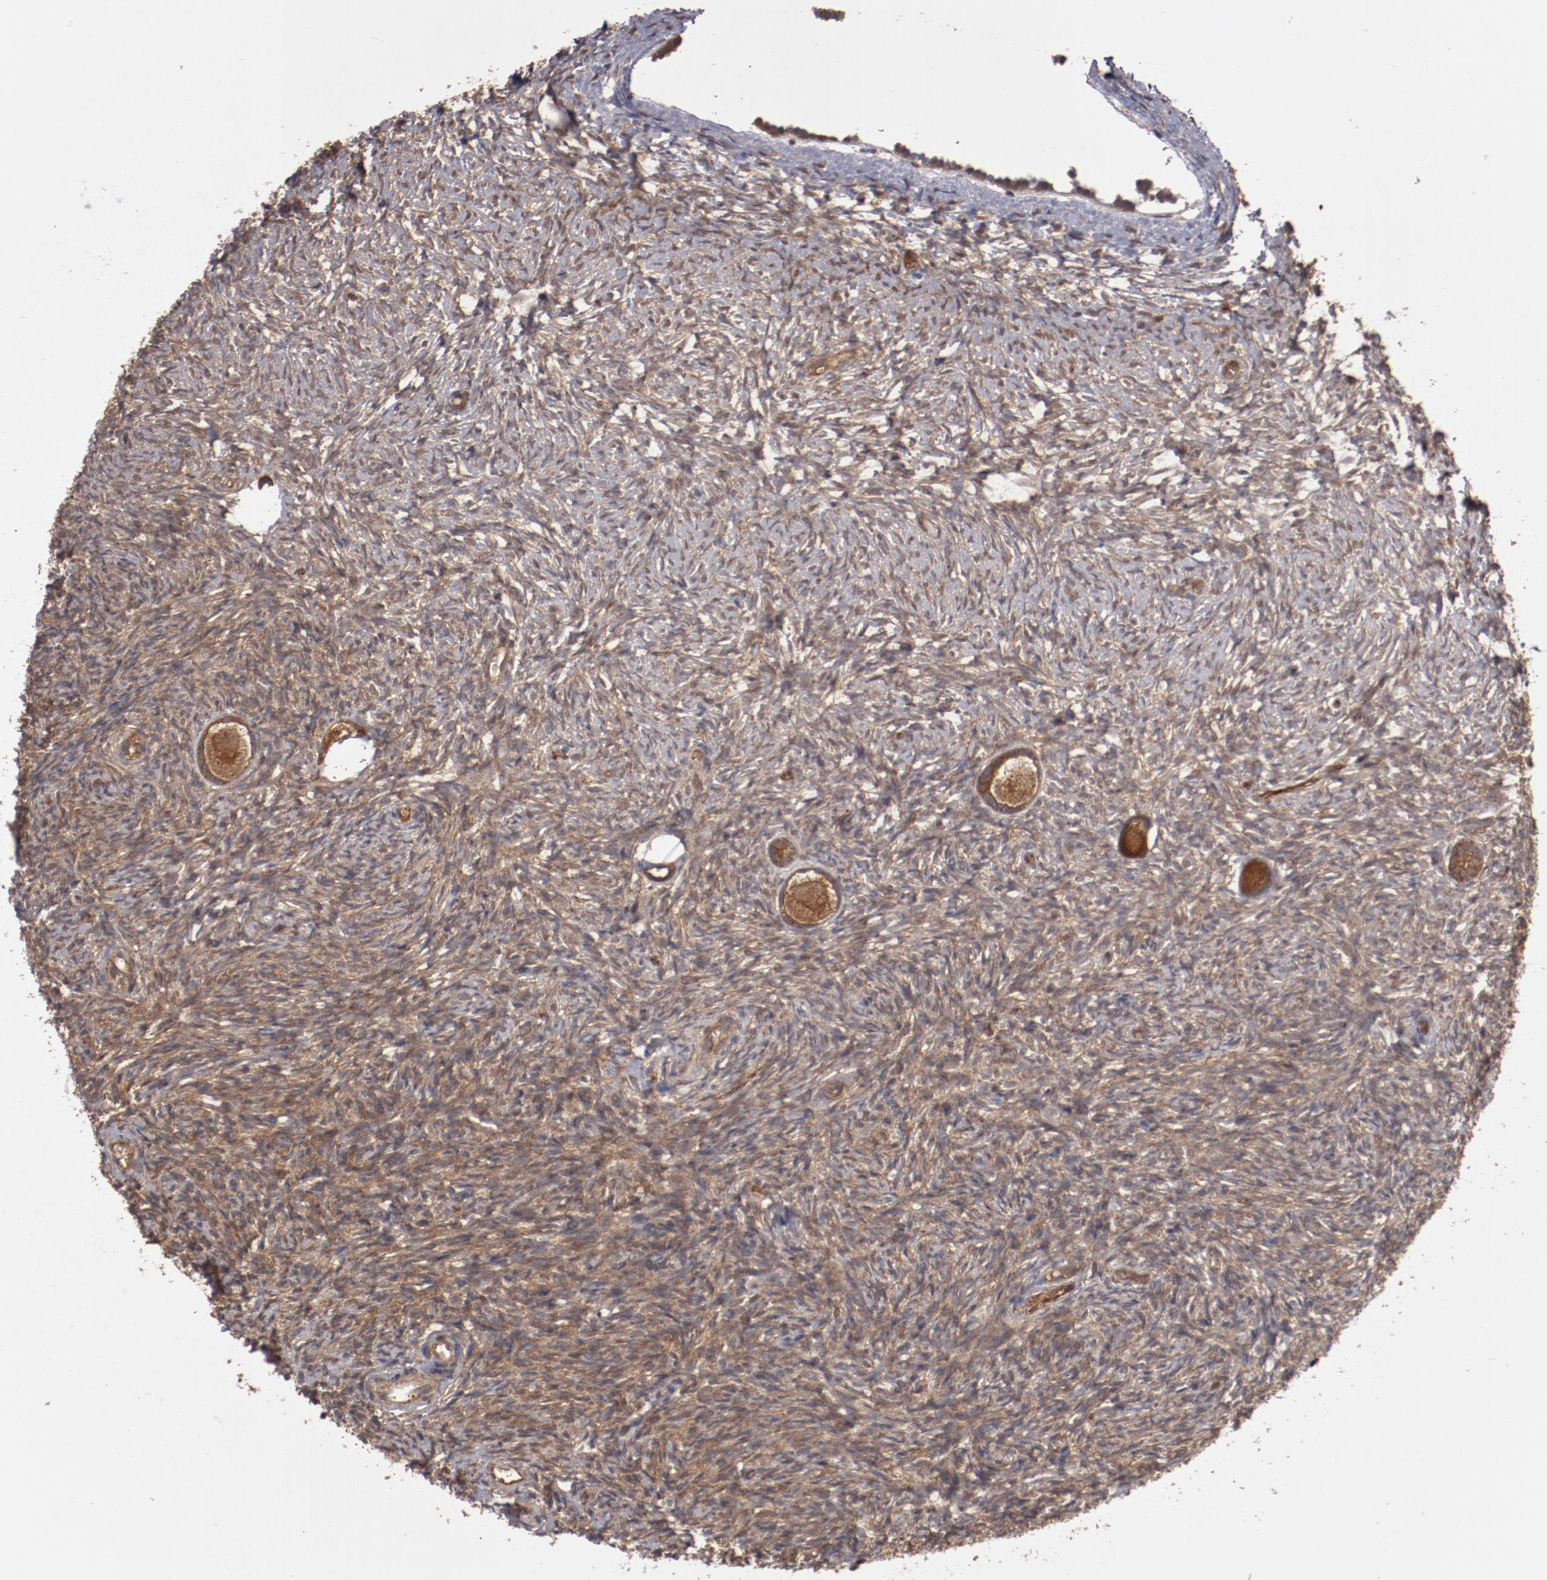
{"staining": {"intensity": "weak", "quantity": ">75%", "location": "cytoplasmic/membranous"}, "tissue": "ovary", "cell_type": "Follicle cells", "image_type": "normal", "snomed": [{"axis": "morphology", "description": "Normal tissue, NOS"}, {"axis": "topography", "description": "Ovary"}], "caption": "A high-resolution histopathology image shows IHC staining of unremarkable ovary, which displays weak cytoplasmic/membranous expression in about >75% of follicle cells. Nuclei are stained in blue.", "gene": "RPS6KA6", "patient": {"sex": "female", "age": 35}}